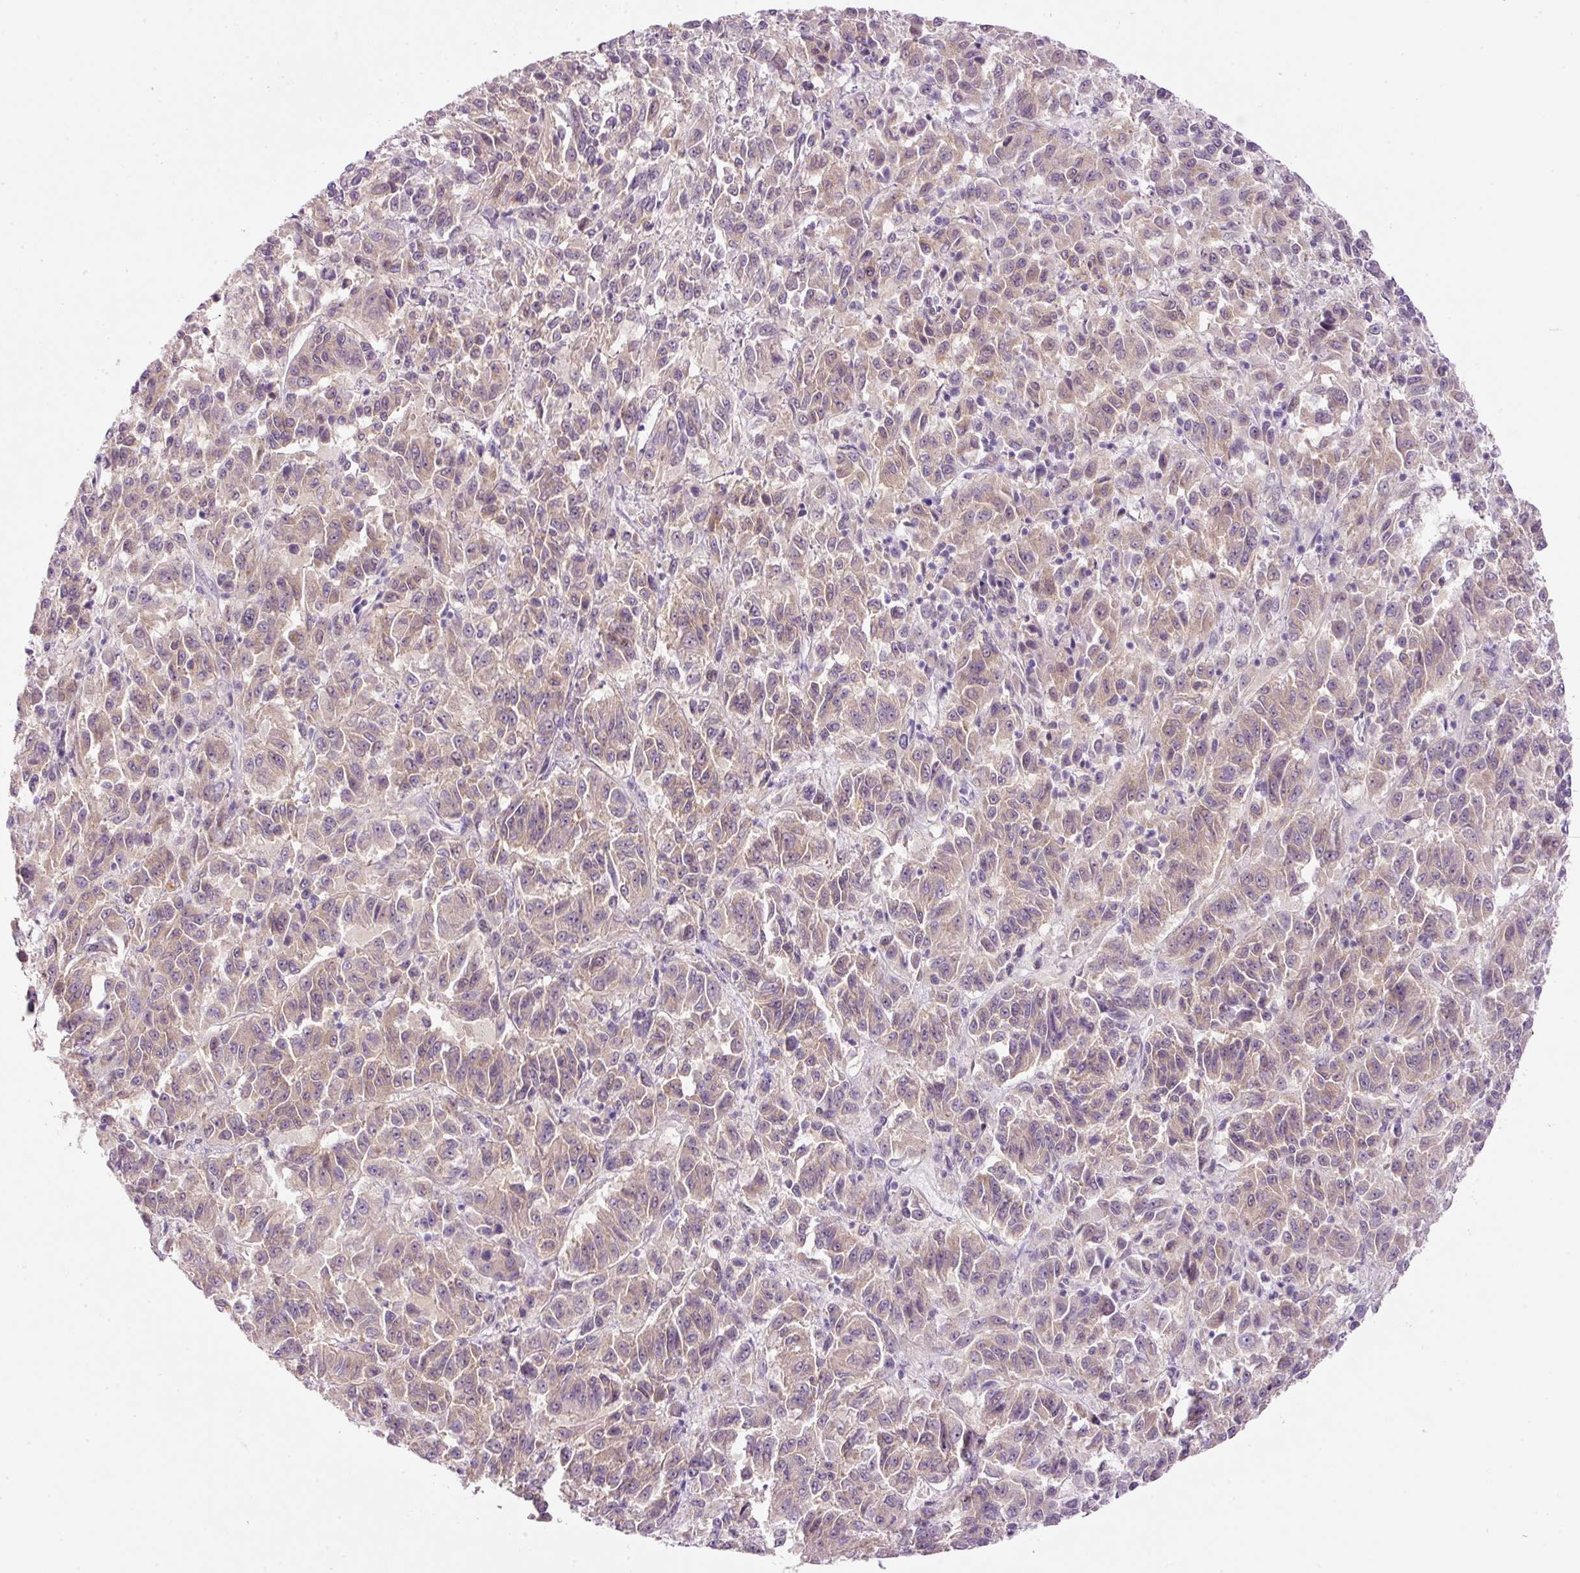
{"staining": {"intensity": "weak", "quantity": "25%-75%", "location": "cytoplasmic/membranous"}, "tissue": "melanoma", "cell_type": "Tumor cells", "image_type": "cancer", "snomed": [{"axis": "morphology", "description": "Malignant melanoma, Metastatic site"}, {"axis": "topography", "description": "Lung"}], "caption": "Tumor cells display weak cytoplasmic/membranous expression in about 25%-75% of cells in malignant melanoma (metastatic site).", "gene": "SRC", "patient": {"sex": "male", "age": 64}}